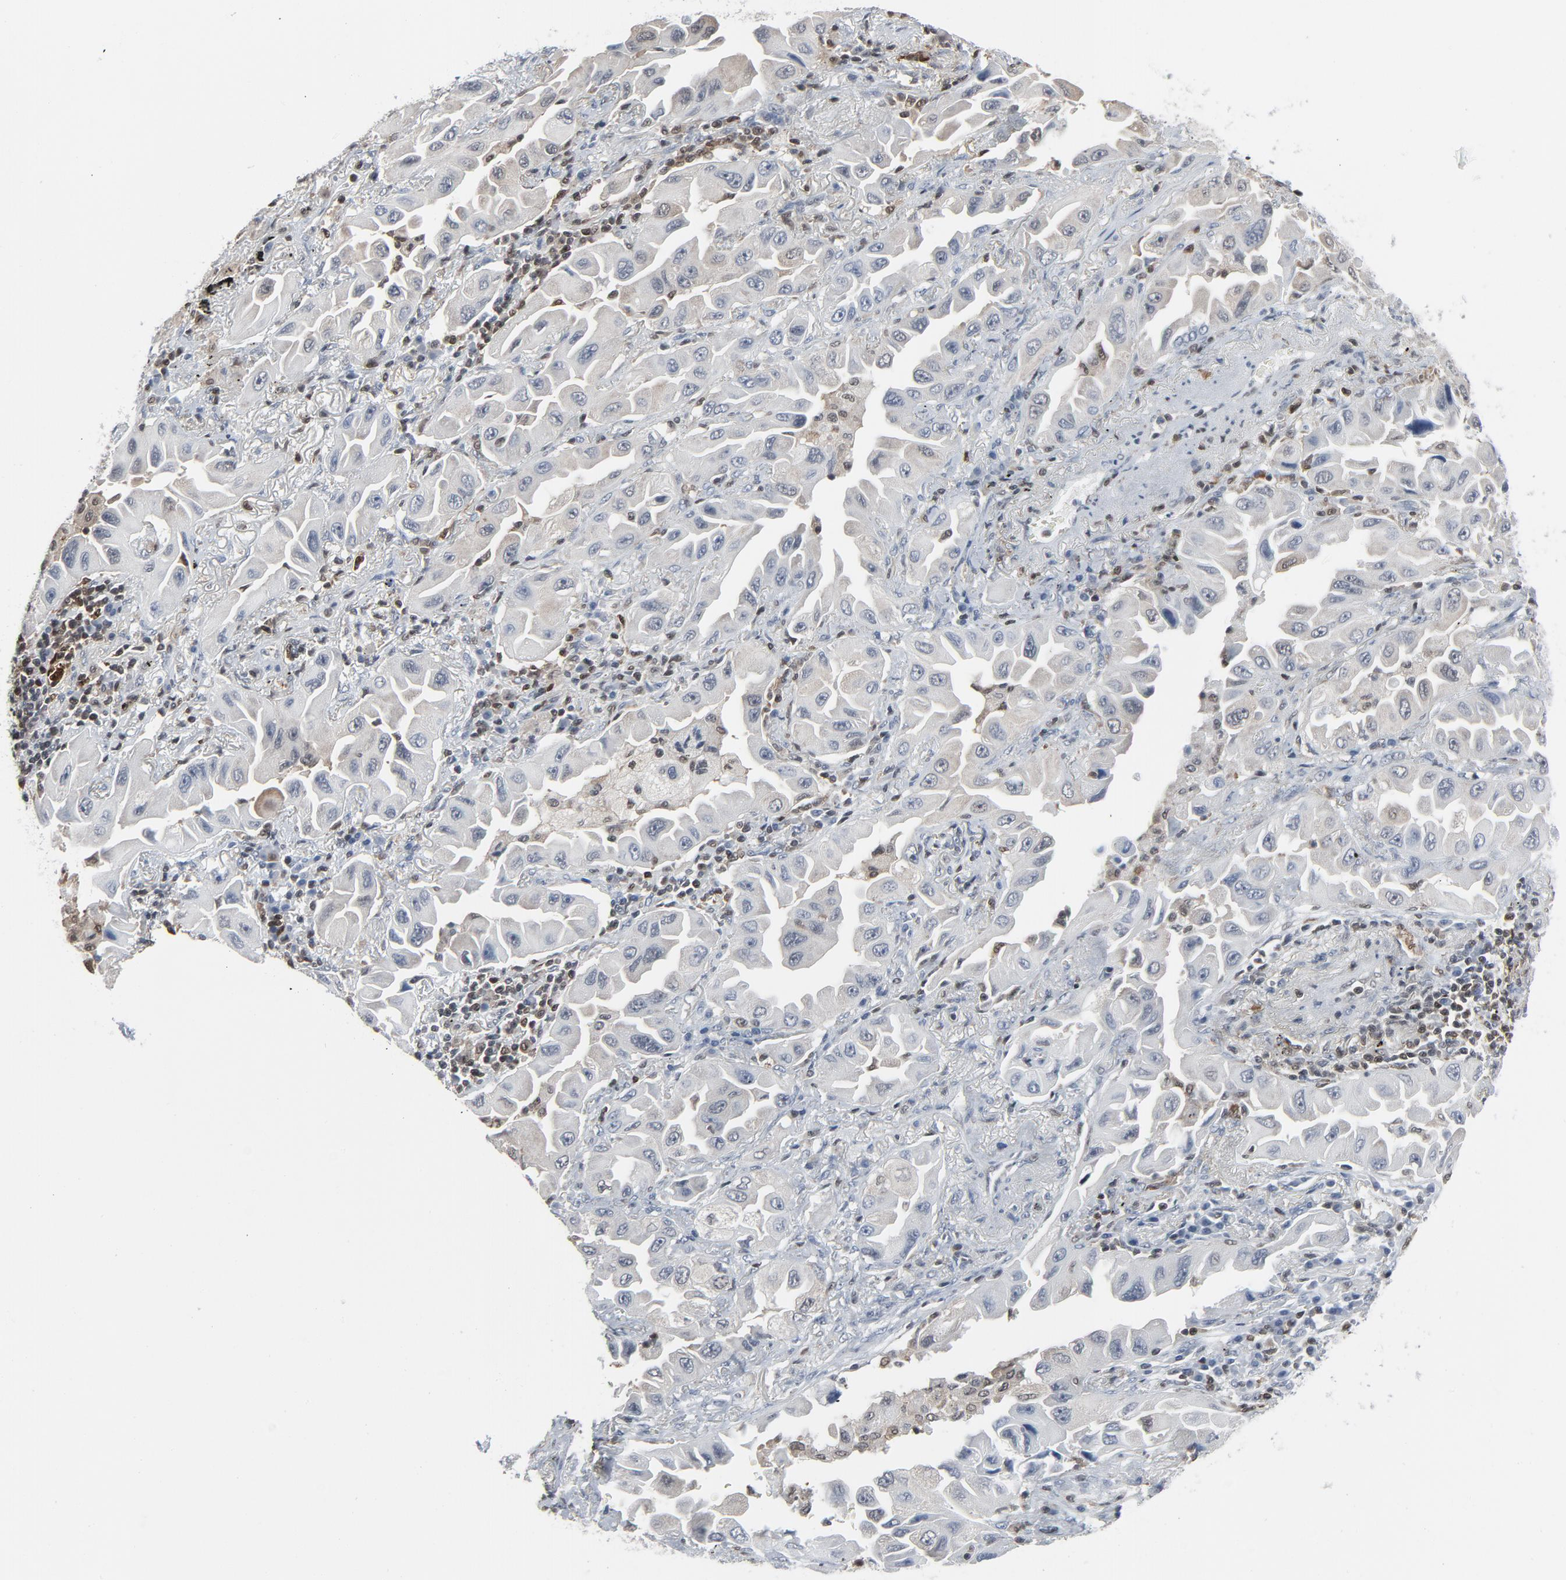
{"staining": {"intensity": "weak", "quantity": "<25%", "location": "cytoplasmic/membranous"}, "tissue": "lung cancer", "cell_type": "Tumor cells", "image_type": "cancer", "snomed": [{"axis": "morphology", "description": "Adenocarcinoma, NOS"}, {"axis": "topography", "description": "Lung"}], "caption": "A photomicrograph of lung cancer (adenocarcinoma) stained for a protein exhibits no brown staining in tumor cells.", "gene": "STAT5A", "patient": {"sex": "female", "age": 65}}